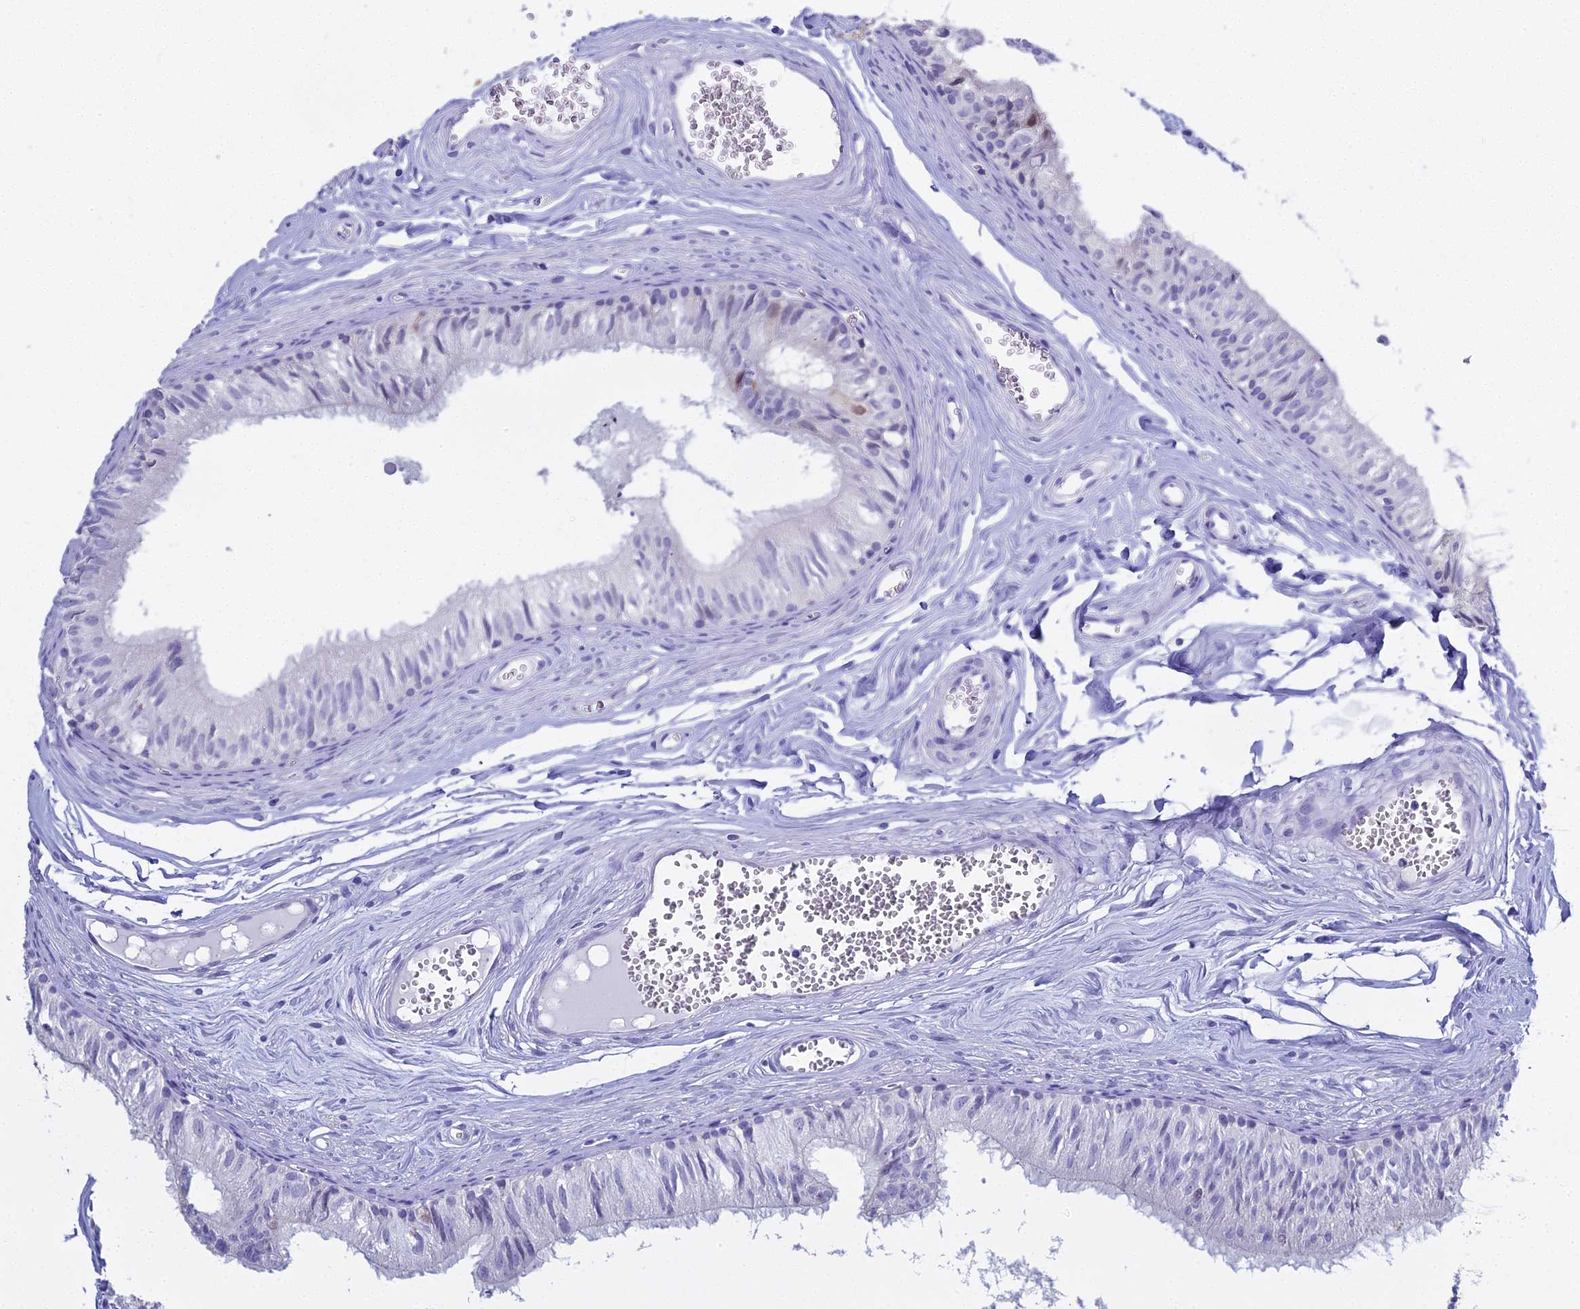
{"staining": {"intensity": "strong", "quantity": "<25%", "location": "cytoplasmic/membranous,nuclear"}, "tissue": "epididymis", "cell_type": "Glandular cells", "image_type": "normal", "snomed": [{"axis": "morphology", "description": "Normal tissue, NOS"}, {"axis": "topography", "description": "Epididymis"}], "caption": "This photomicrograph shows IHC staining of normal human epididymis, with medium strong cytoplasmic/membranous,nuclear staining in approximately <25% of glandular cells.", "gene": "S100A7", "patient": {"sex": "male", "age": 36}}